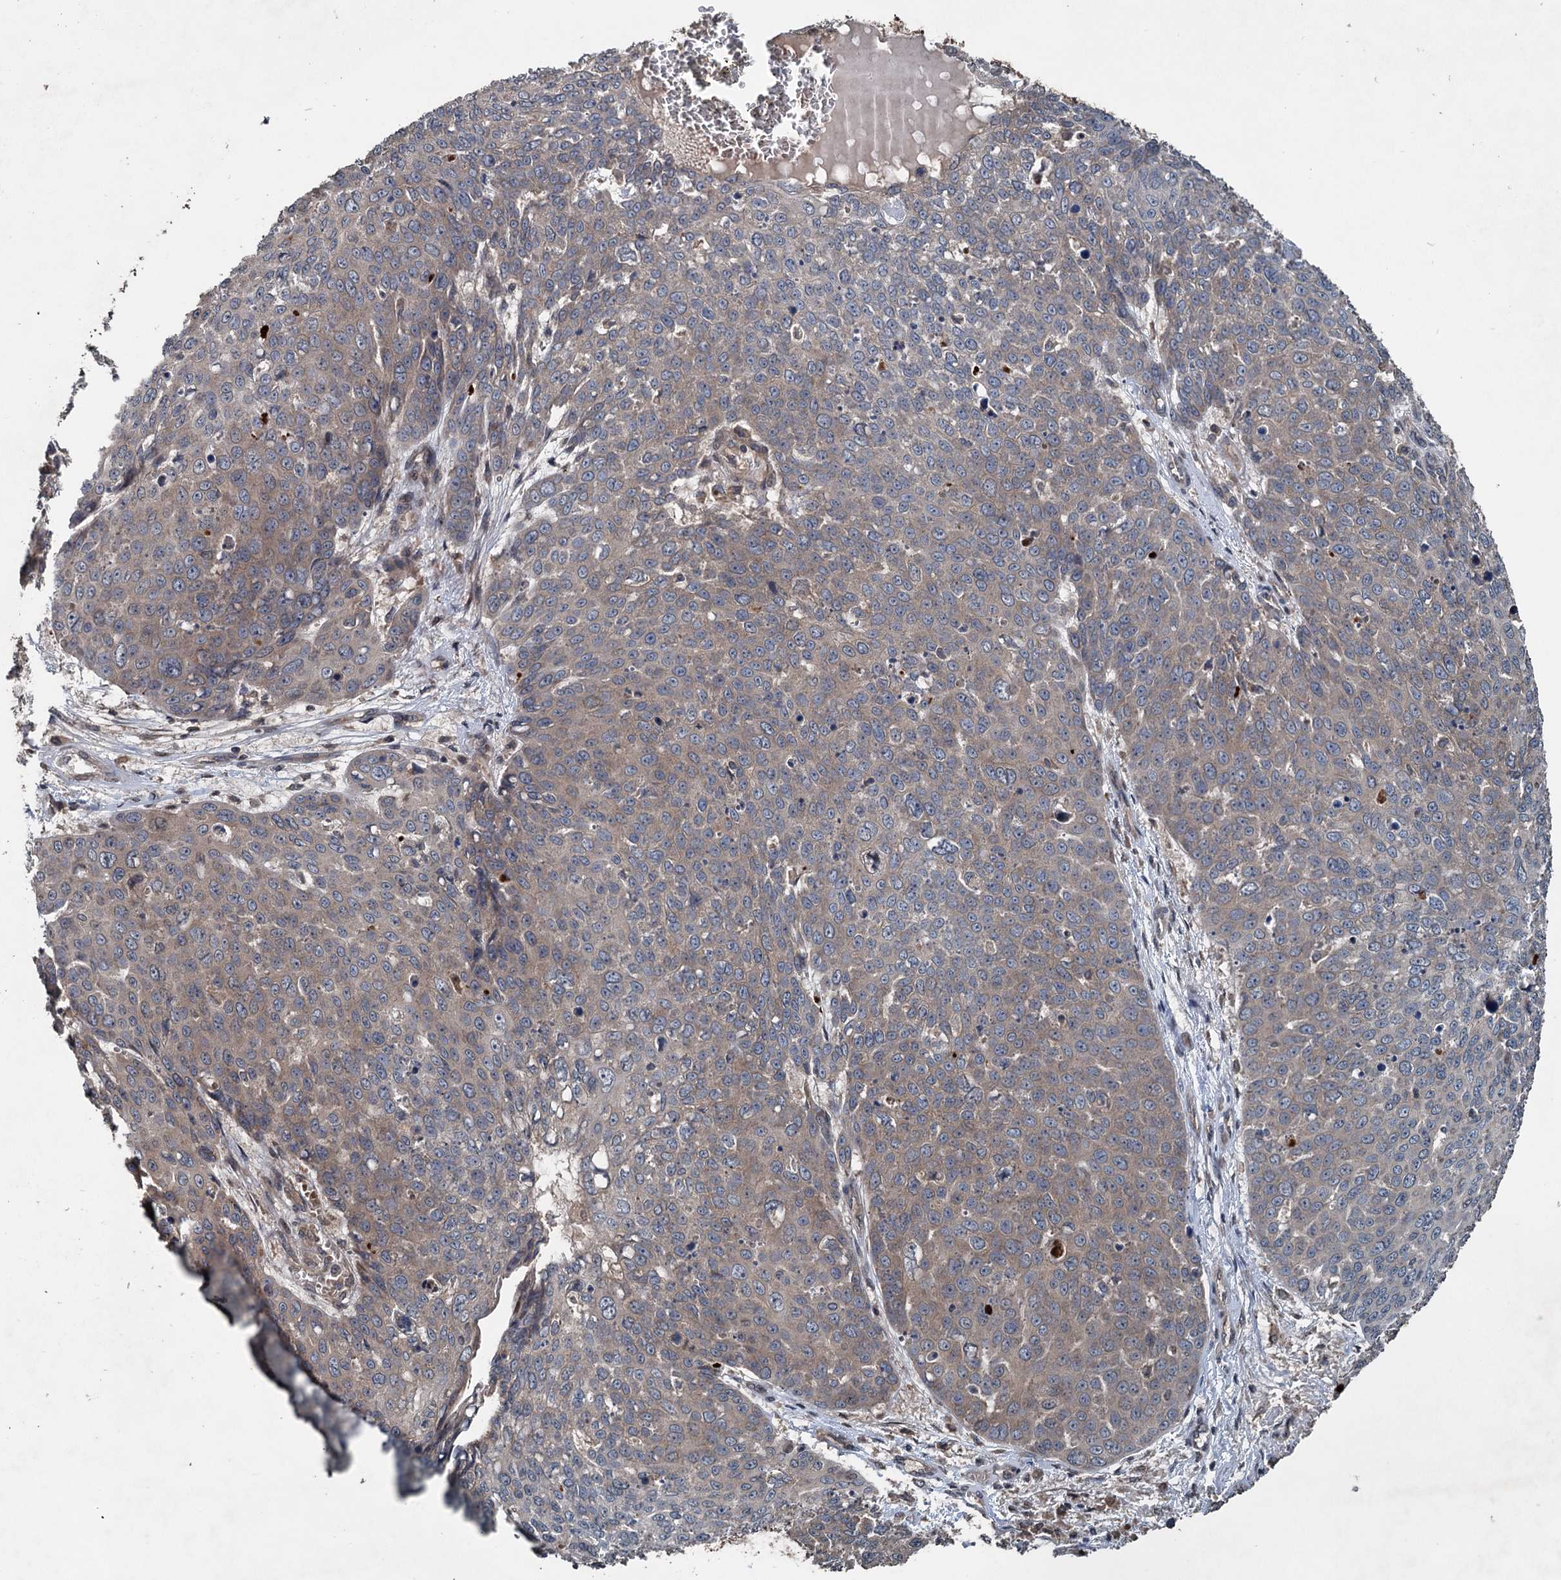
{"staining": {"intensity": "weak", "quantity": "<25%", "location": "cytoplasmic/membranous"}, "tissue": "skin cancer", "cell_type": "Tumor cells", "image_type": "cancer", "snomed": [{"axis": "morphology", "description": "Squamous cell carcinoma, NOS"}, {"axis": "topography", "description": "Skin"}], "caption": "Skin cancer (squamous cell carcinoma) was stained to show a protein in brown. There is no significant staining in tumor cells.", "gene": "N4BP2L2", "patient": {"sex": "male", "age": 71}}